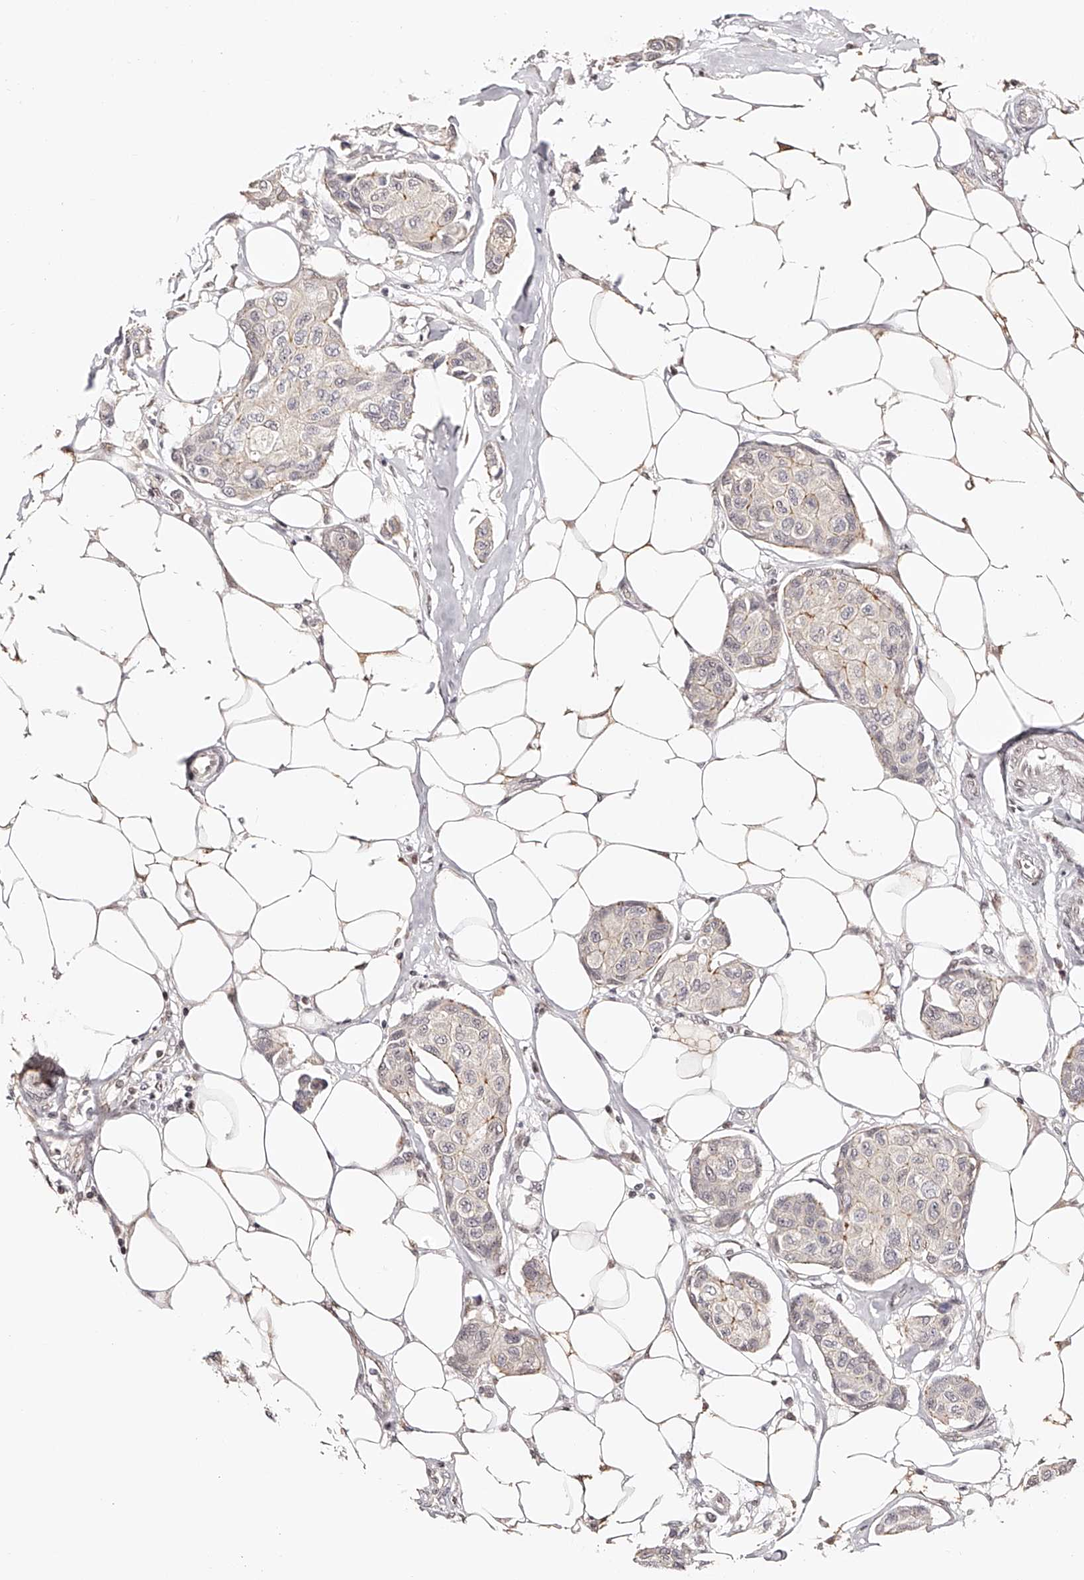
{"staining": {"intensity": "negative", "quantity": "none", "location": "none"}, "tissue": "breast cancer", "cell_type": "Tumor cells", "image_type": "cancer", "snomed": [{"axis": "morphology", "description": "Duct carcinoma"}, {"axis": "topography", "description": "Breast"}], "caption": "Tumor cells show no significant staining in breast cancer.", "gene": "USF3", "patient": {"sex": "female", "age": 80}}